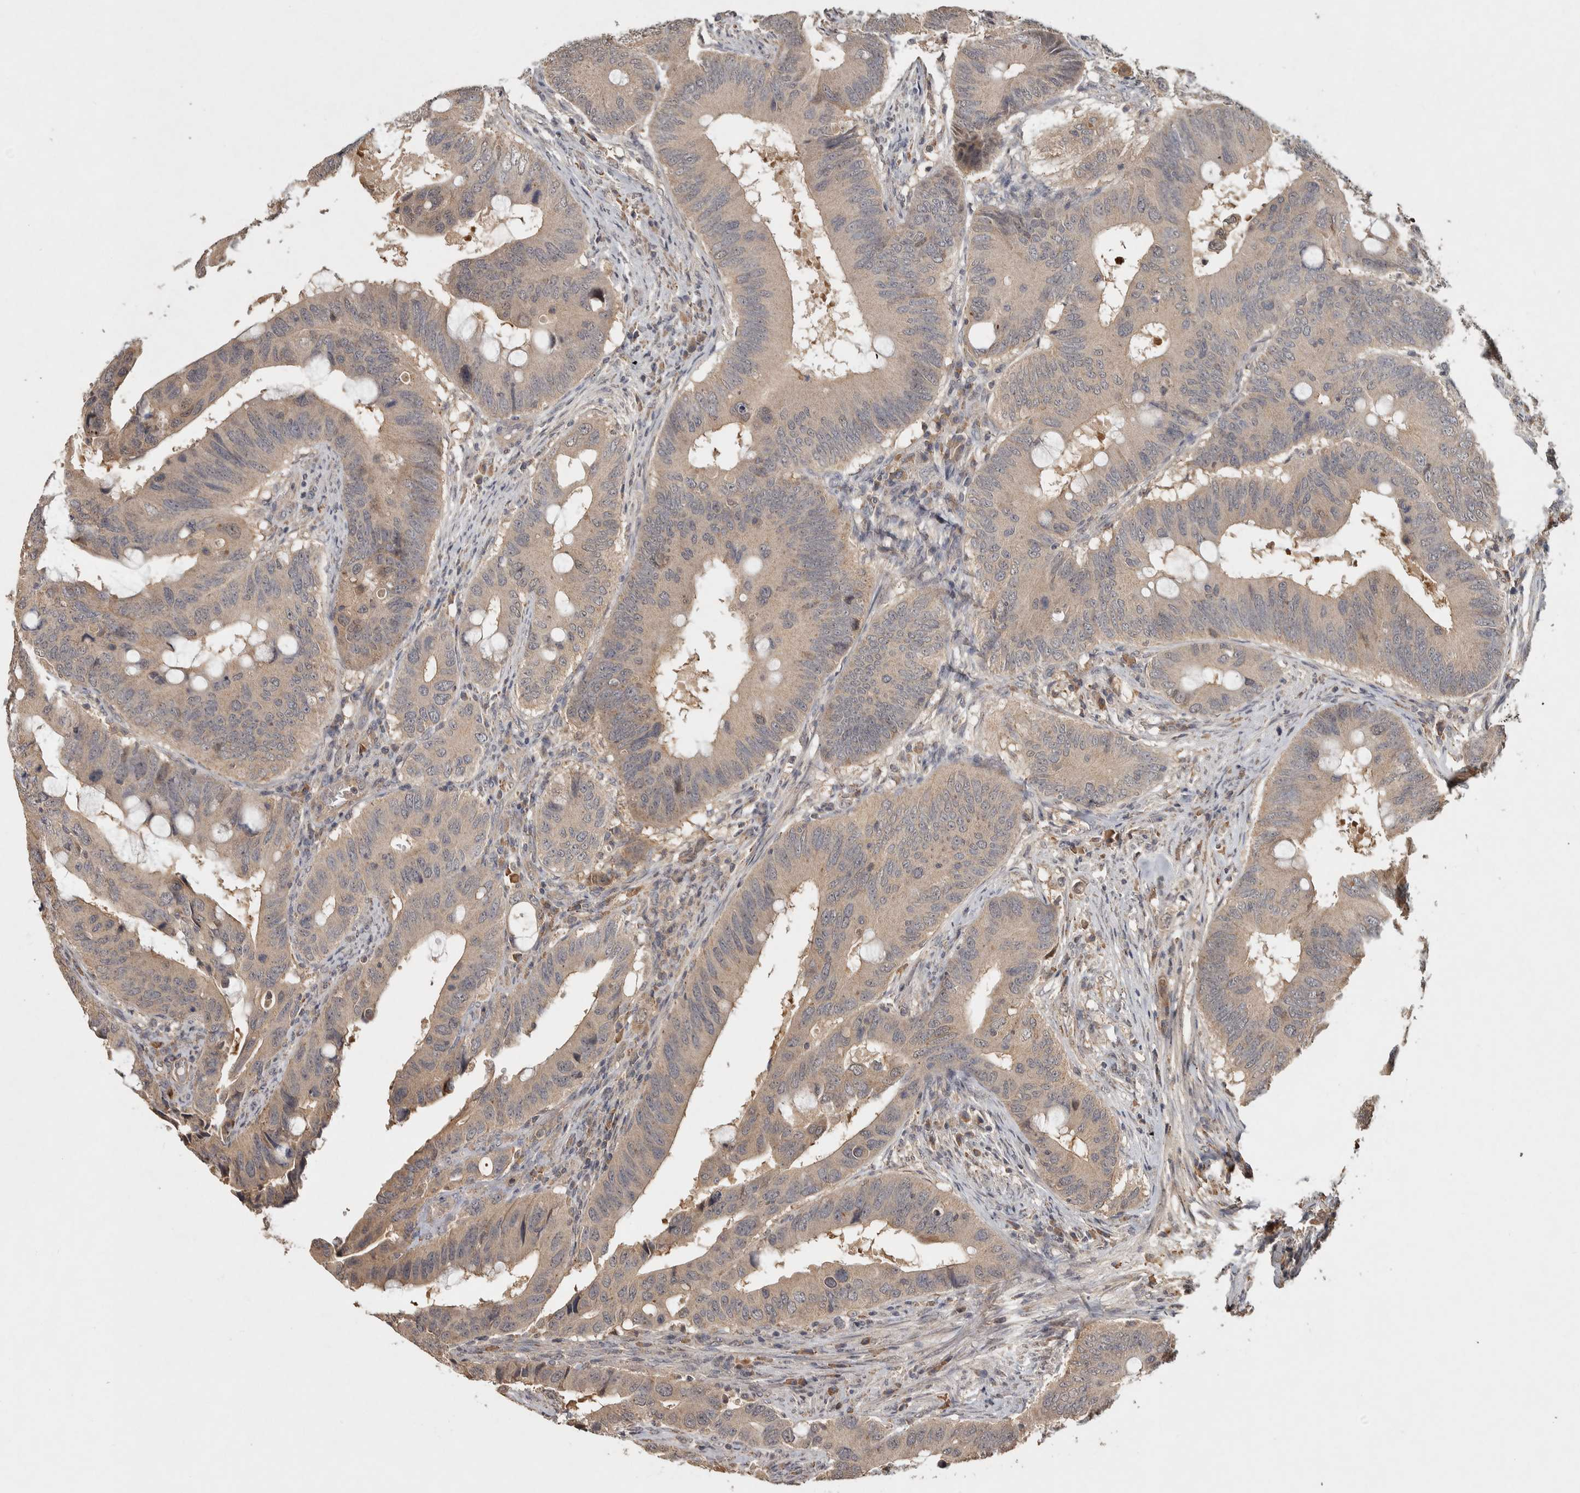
{"staining": {"intensity": "weak", "quantity": ">75%", "location": "cytoplasmic/membranous"}, "tissue": "colorectal cancer", "cell_type": "Tumor cells", "image_type": "cancer", "snomed": [{"axis": "morphology", "description": "Adenocarcinoma, NOS"}, {"axis": "topography", "description": "Colon"}], "caption": "Colorectal cancer (adenocarcinoma) stained with immunohistochemistry reveals weak cytoplasmic/membranous expression in about >75% of tumor cells.", "gene": "EIF3H", "patient": {"sex": "male", "age": 71}}